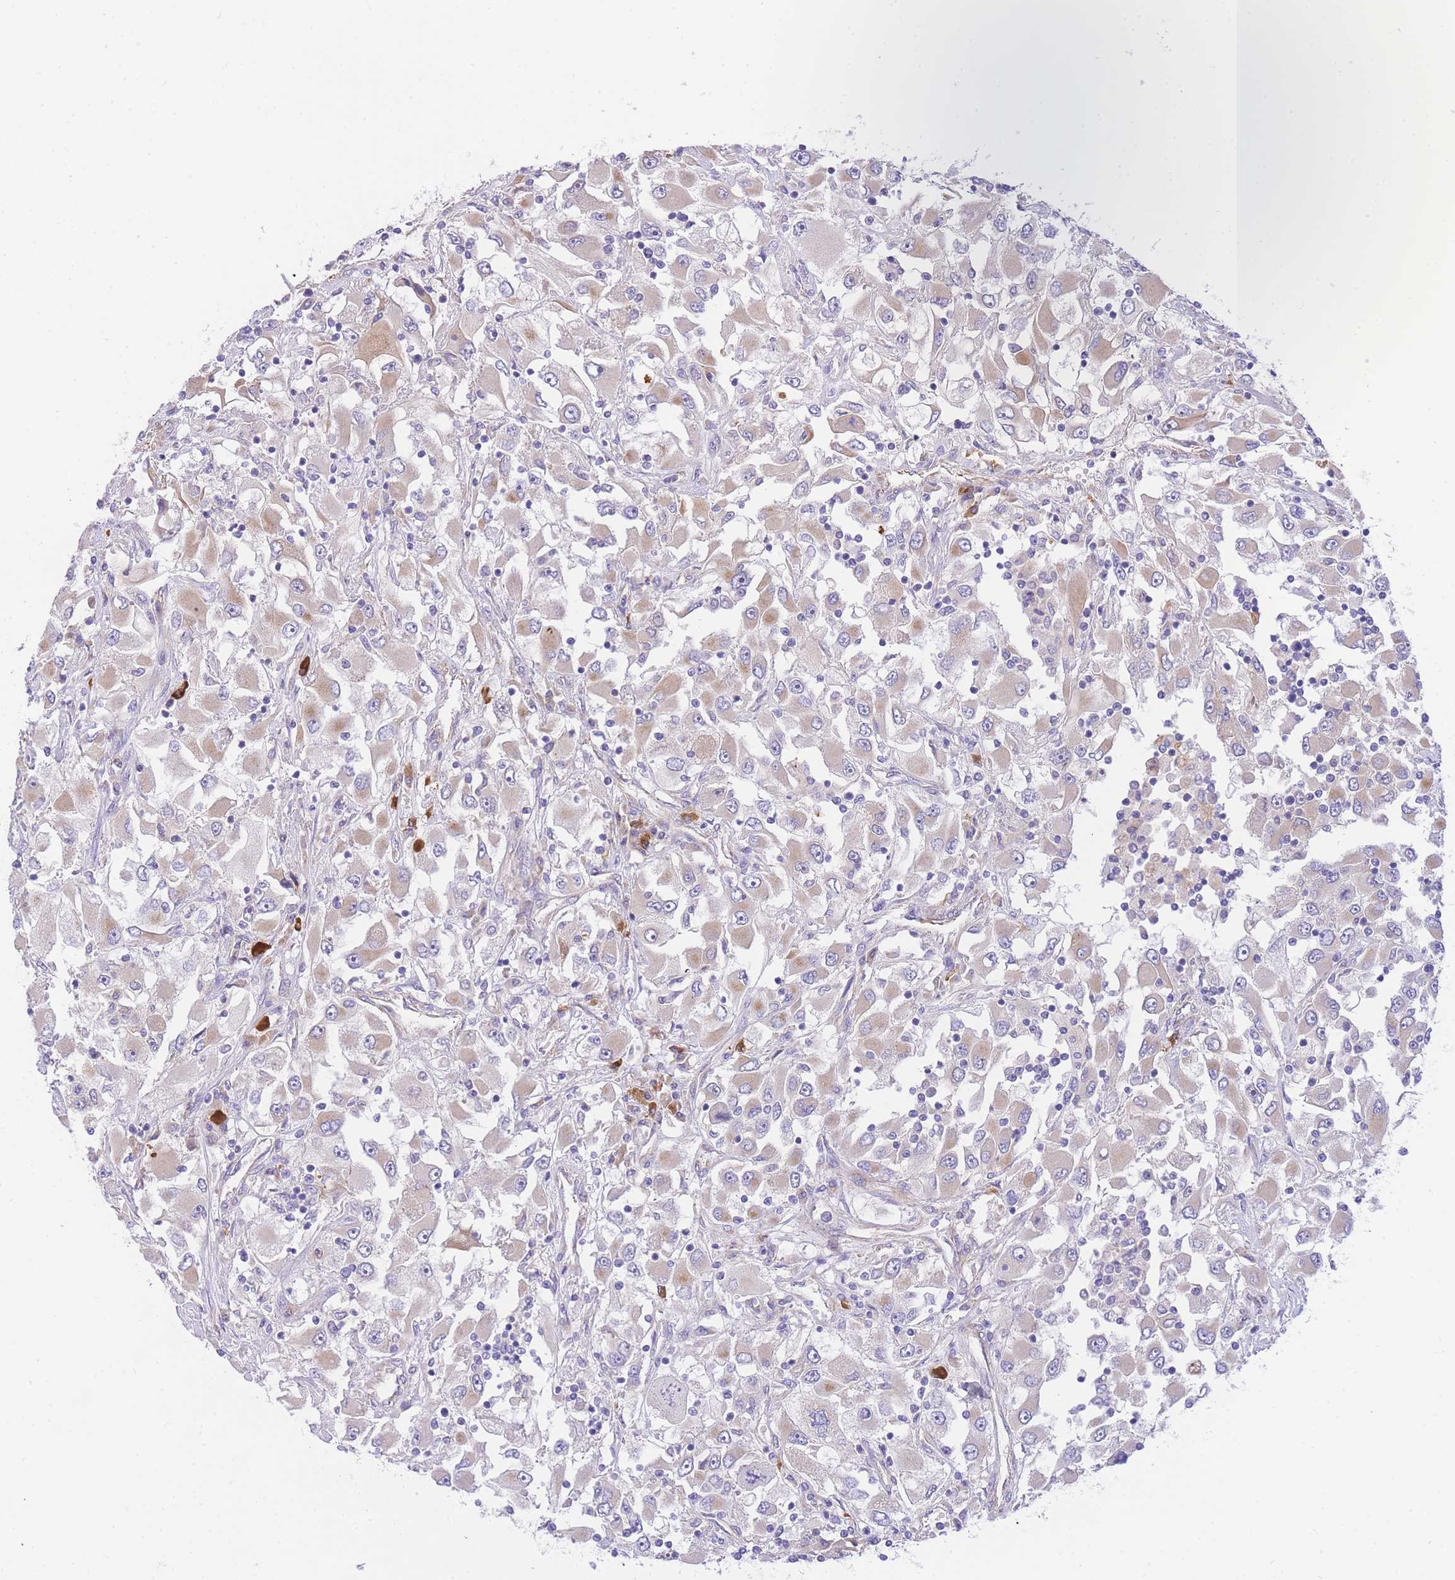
{"staining": {"intensity": "weak", "quantity": "<25%", "location": "cytoplasmic/membranous"}, "tissue": "renal cancer", "cell_type": "Tumor cells", "image_type": "cancer", "snomed": [{"axis": "morphology", "description": "Adenocarcinoma, NOS"}, {"axis": "topography", "description": "Kidney"}], "caption": "Protein analysis of adenocarcinoma (renal) exhibits no significant staining in tumor cells. (DAB immunohistochemistry visualized using brightfield microscopy, high magnification).", "gene": "MTRES1", "patient": {"sex": "female", "age": 52}}